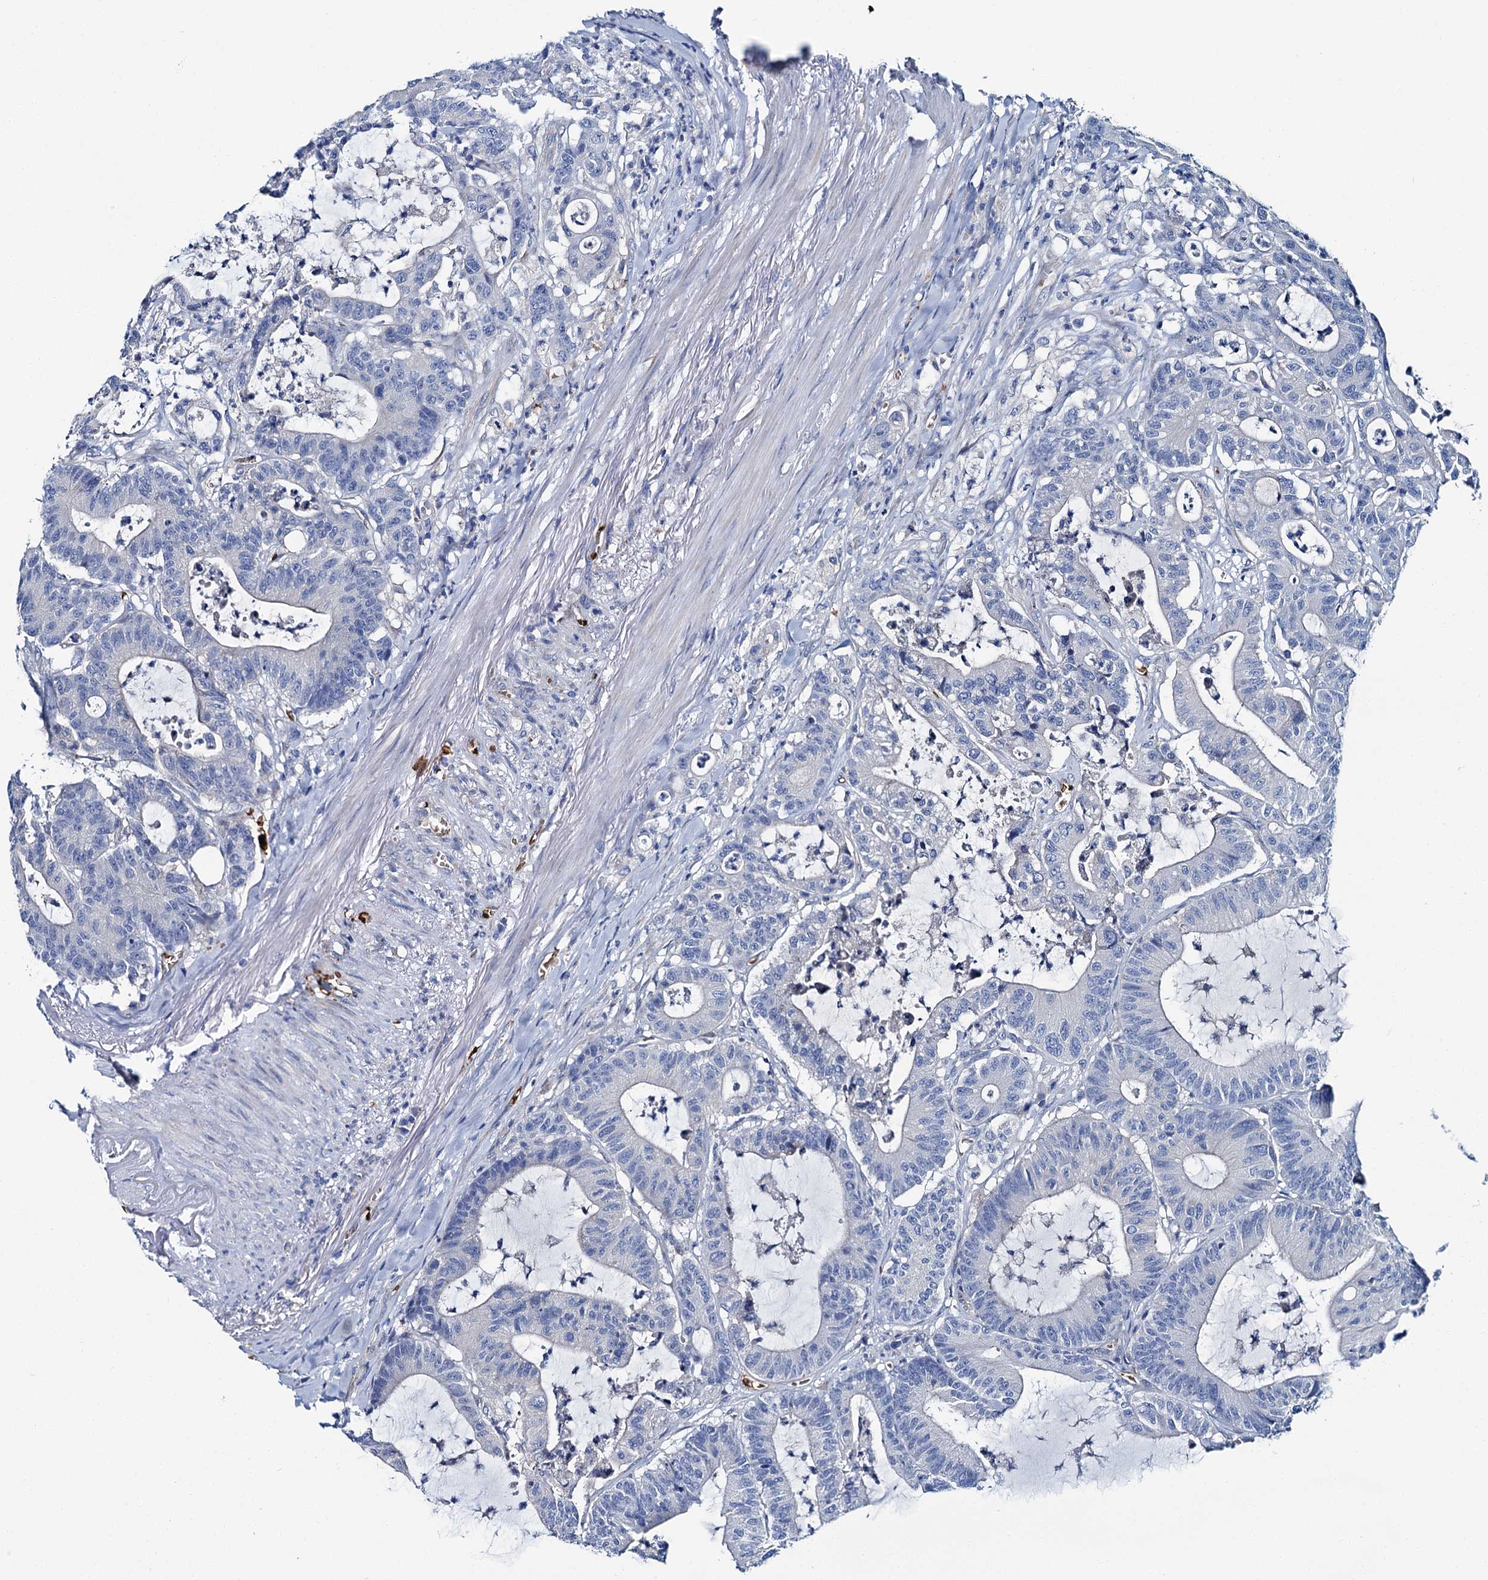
{"staining": {"intensity": "negative", "quantity": "none", "location": "none"}, "tissue": "colorectal cancer", "cell_type": "Tumor cells", "image_type": "cancer", "snomed": [{"axis": "morphology", "description": "Adenocarcinoma, NOS"}, {"axis": "topography", "description": "Colon"}], "caption": "Immunohistochemistry (IHC) of adenocarcinoma (colorectal) reveals no positivity in tumor cells.", "gene": "ATG2A", "patient": {"sex": "female", "age": 84}}